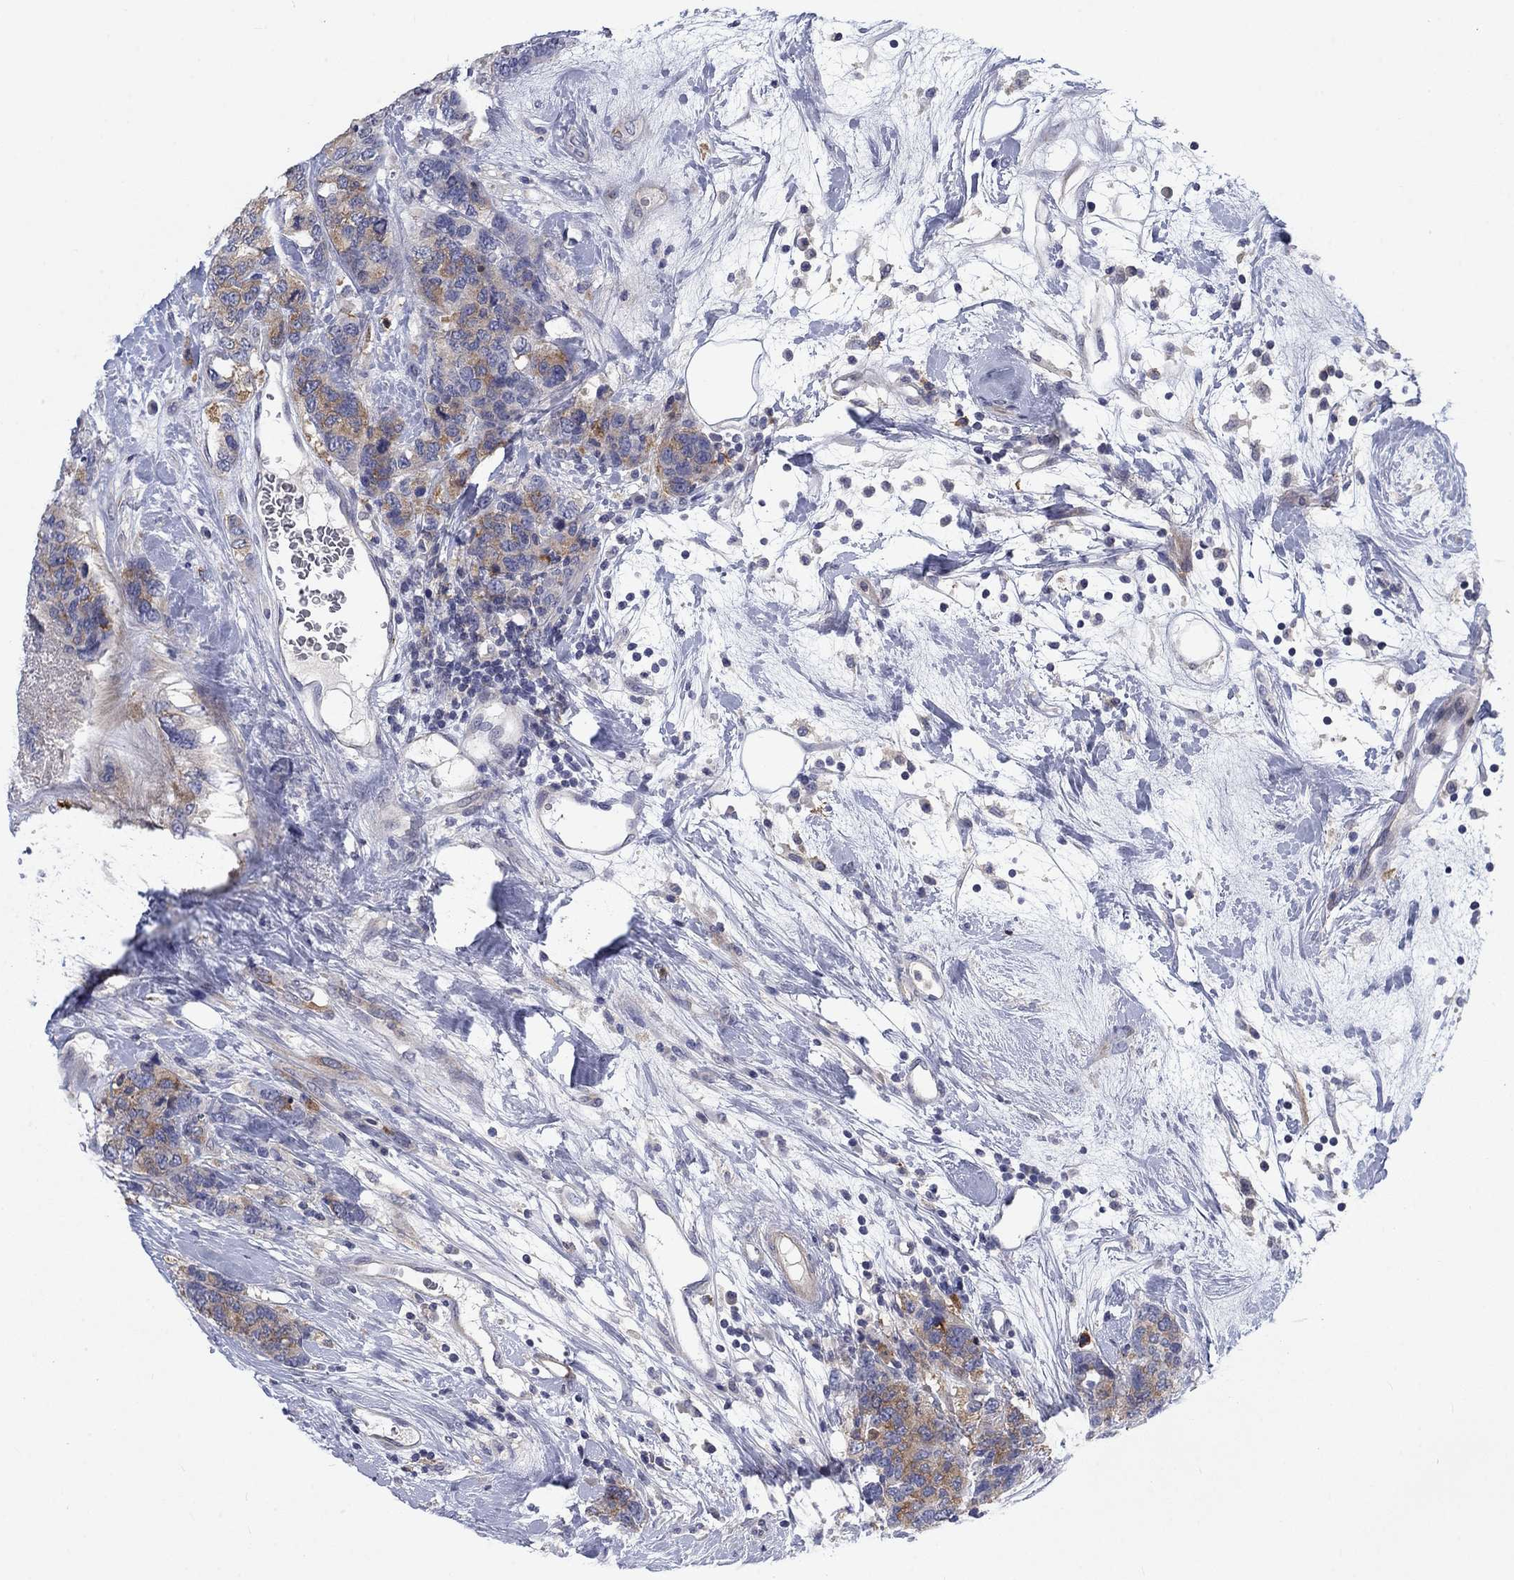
{"staining": {"intensity": "moderate", "quantity": "25%-75%", "location": "cytoplasmic/membranous"}, "tissue": "breast cancer", "cell_type": "Tumor cells", "image_type": "cancer", "snomed": [{"axis": "morphology", "description": "Lobular carcinoma"}, {"axis": "topography", "description": "Breast"}], "caption": "The micrograph reveals a brown stain indicating the presence of a protein in the cytoplasmic/membranous of tumor cells in breast lobular carcinoma.", "gene": "KIF15", "patient": {"sex": "female", "age": 59}}